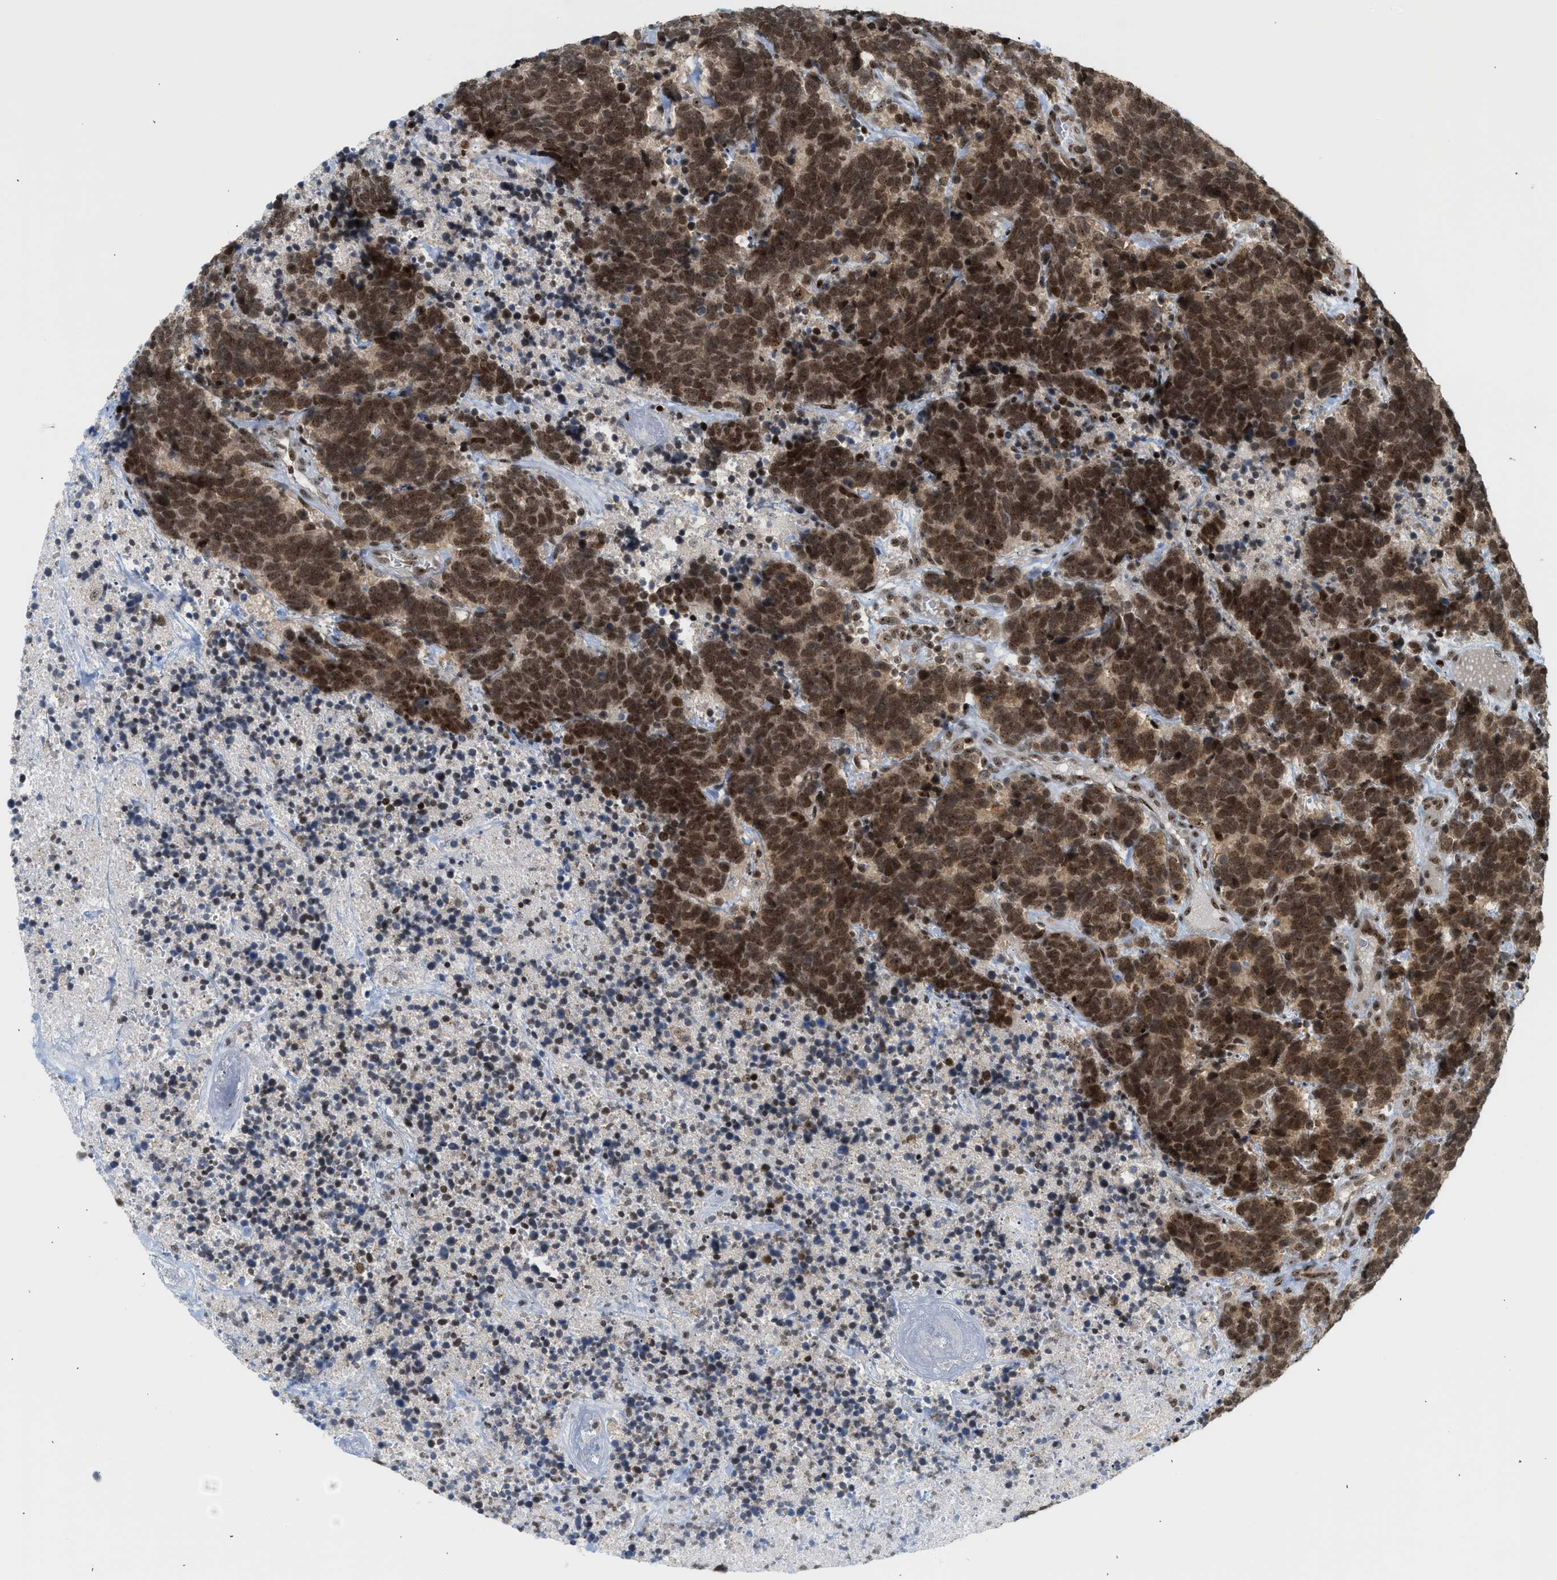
{"staining": {"intensity": "strong", "quantity": ">75%", "location": "nuclear"}, "tissue": "carcinoid", "cell_type": "Tumor cells", "image_type": "cancer", "snomed": [{"axis": "morphology", "description": "Carcinoma, NOS"}, {"axis": "morphology", "description": "Carcinoid, malignant, NOS"}, {"axis": "topography", "description": "Urinary bladder"}], "caption": "Carcinoid stained for a protein shows strong nuclear positivity in tumor cells.", "gene": "ZNF22", "patient": {"sex": "male", "age": 57}}